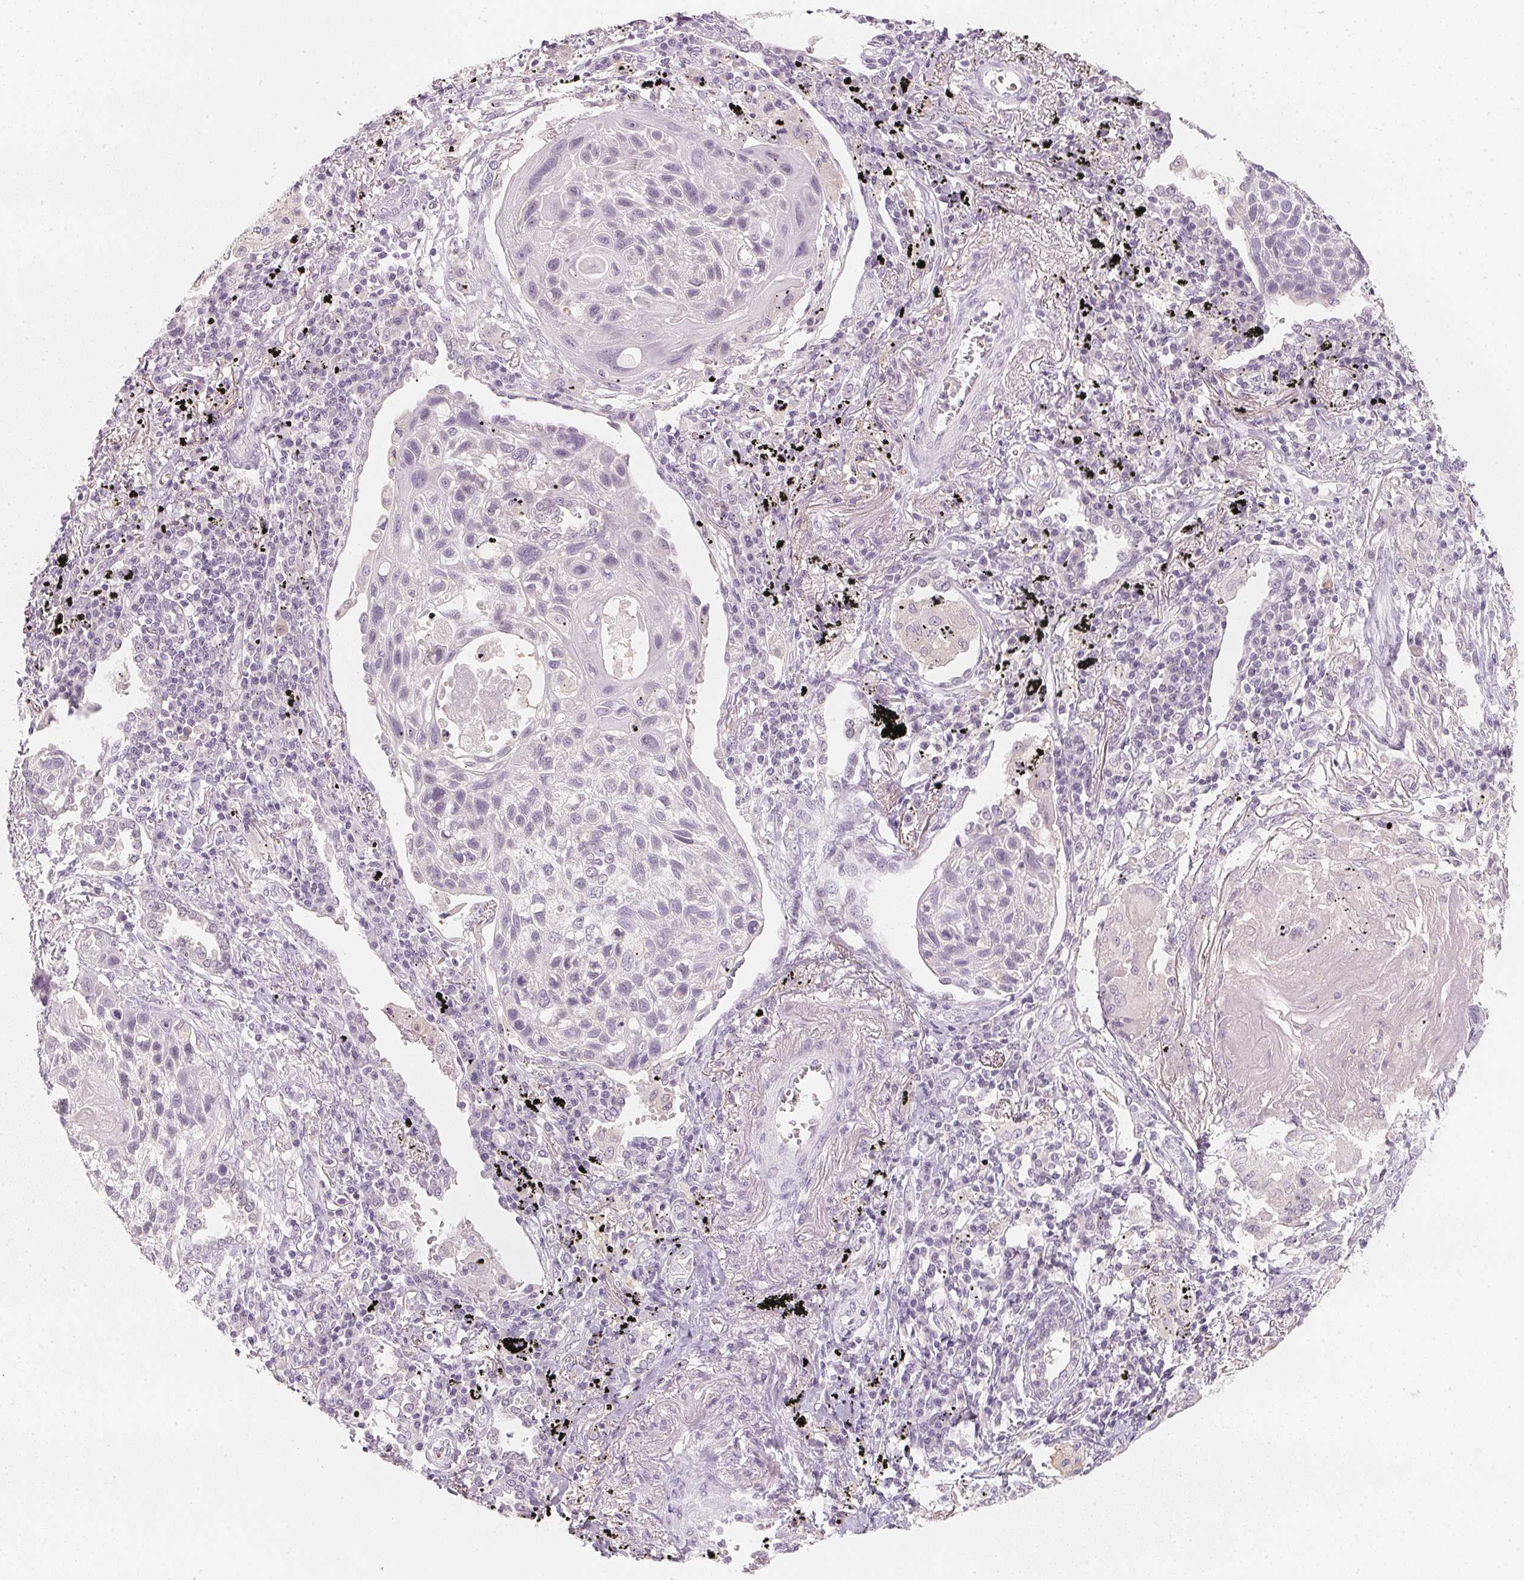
{"staining": {"intensity": "negative", "quantity": "none", "location": "none"}, "tissue": "lung cancer", "cell_type": "Tumor cells", "image_type": "cancer", "snomed": [{"axis": "morphology", "description": "Squamous cell carcinoma, NOS"}, {"axis": "topography", "description": "Lung"}], "caption": "There is no significant staining in tumor cells of lung cancer (squamous cell carcinoma).", "gene": "CFAP276", "patient": {"sex": "male", "age": 78}}